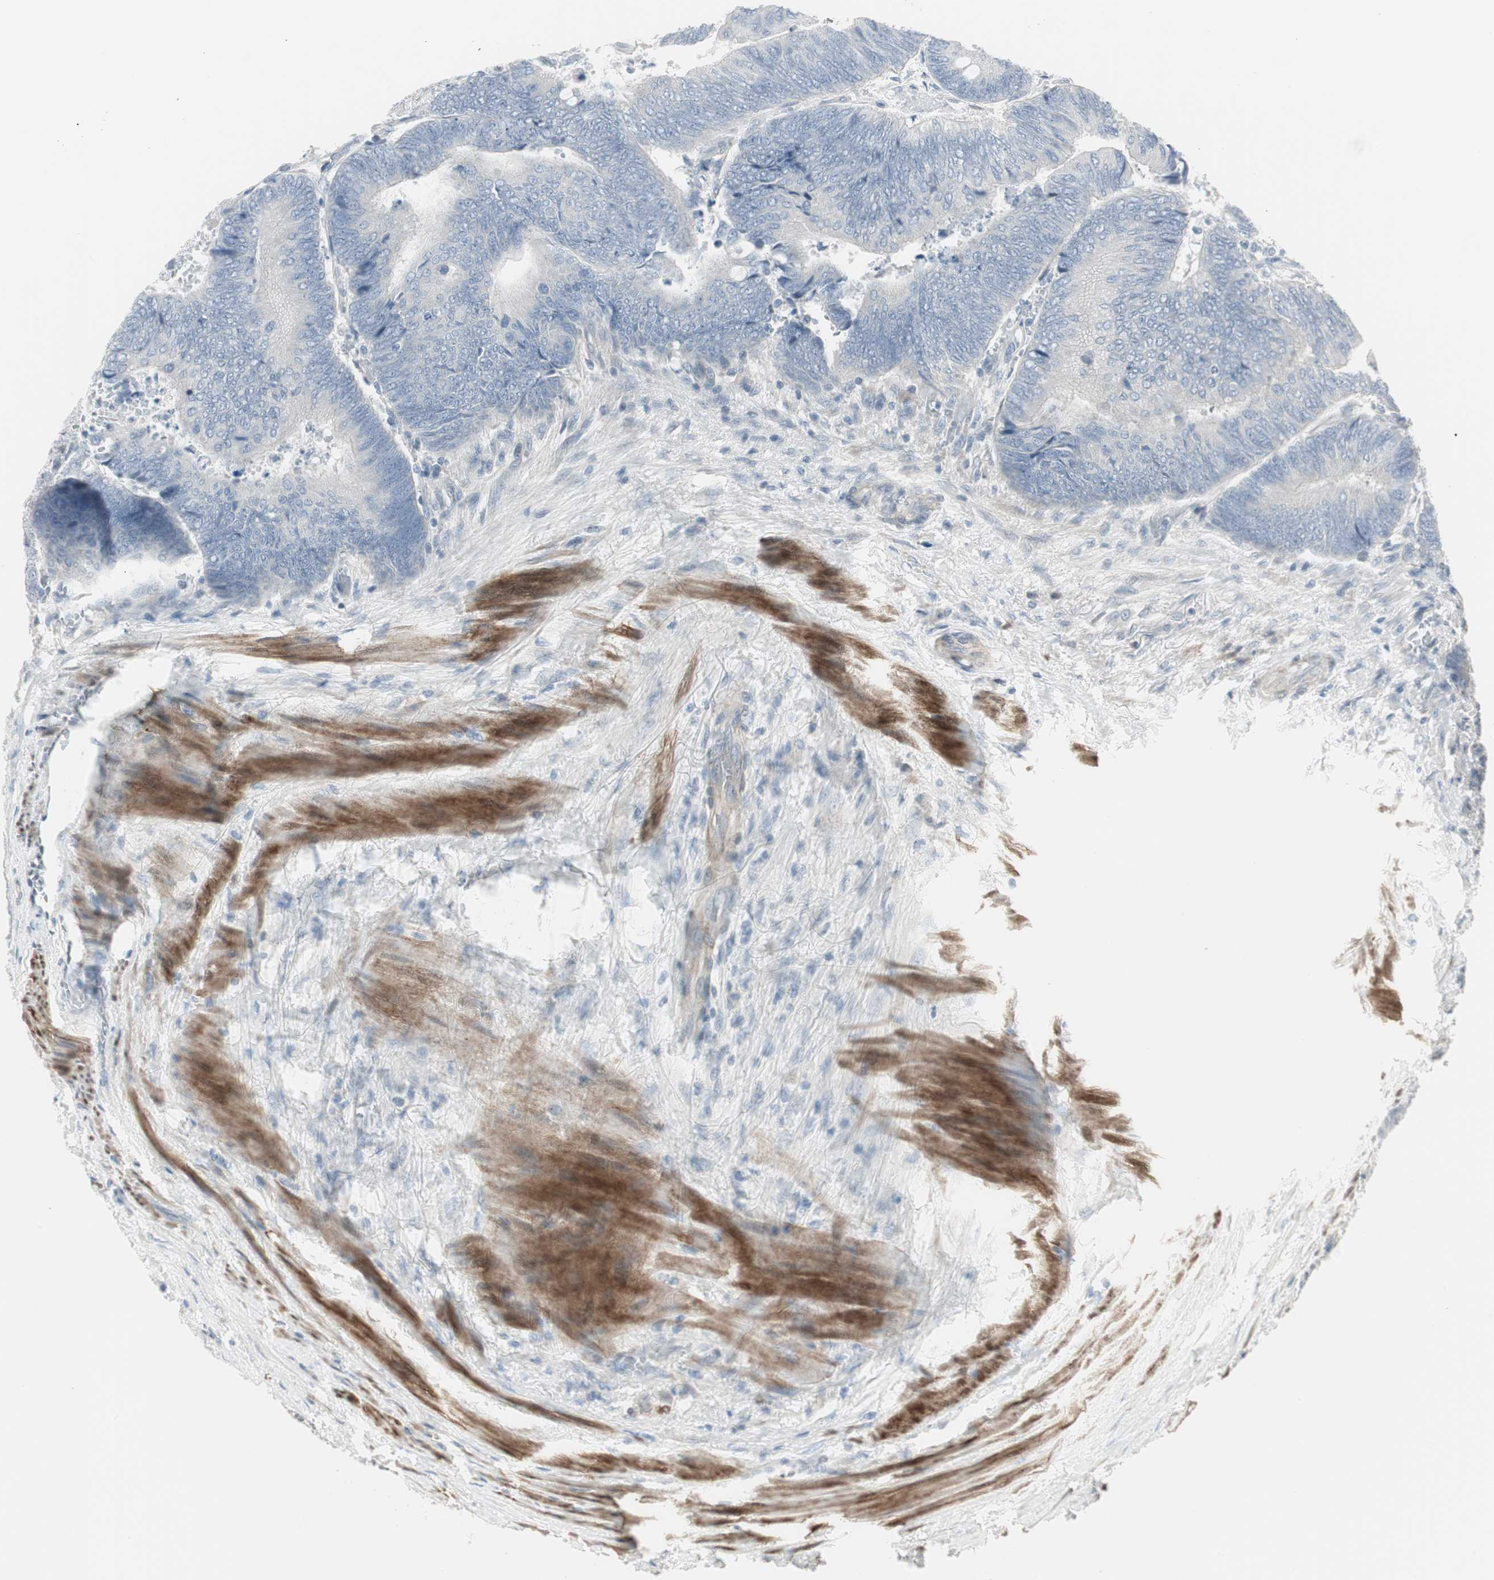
{"staining": {"intensity": "negative", "quantity": "none", "location": "none"}, "tissue": "colorectal cancer", "cell_type": "Tumor cells", "image_type": "cancer", "snomed": [{"axis": "morphology", "description": "Normal tissue, NOS"}, {"axis": "morphology", "description": "Adenocarcinoma, NOS"}, {"axis": "topography", "description": "Rectum"}, {"axis": "topography", "description": "Peripheral nerve tissue"}], "caption": "Protein analysis of colorectal adenocarcinoma demonstrates no significant expression in tumor cells.", "gene": "DMPK", "patient": {"sex": "male", "age": 92}}